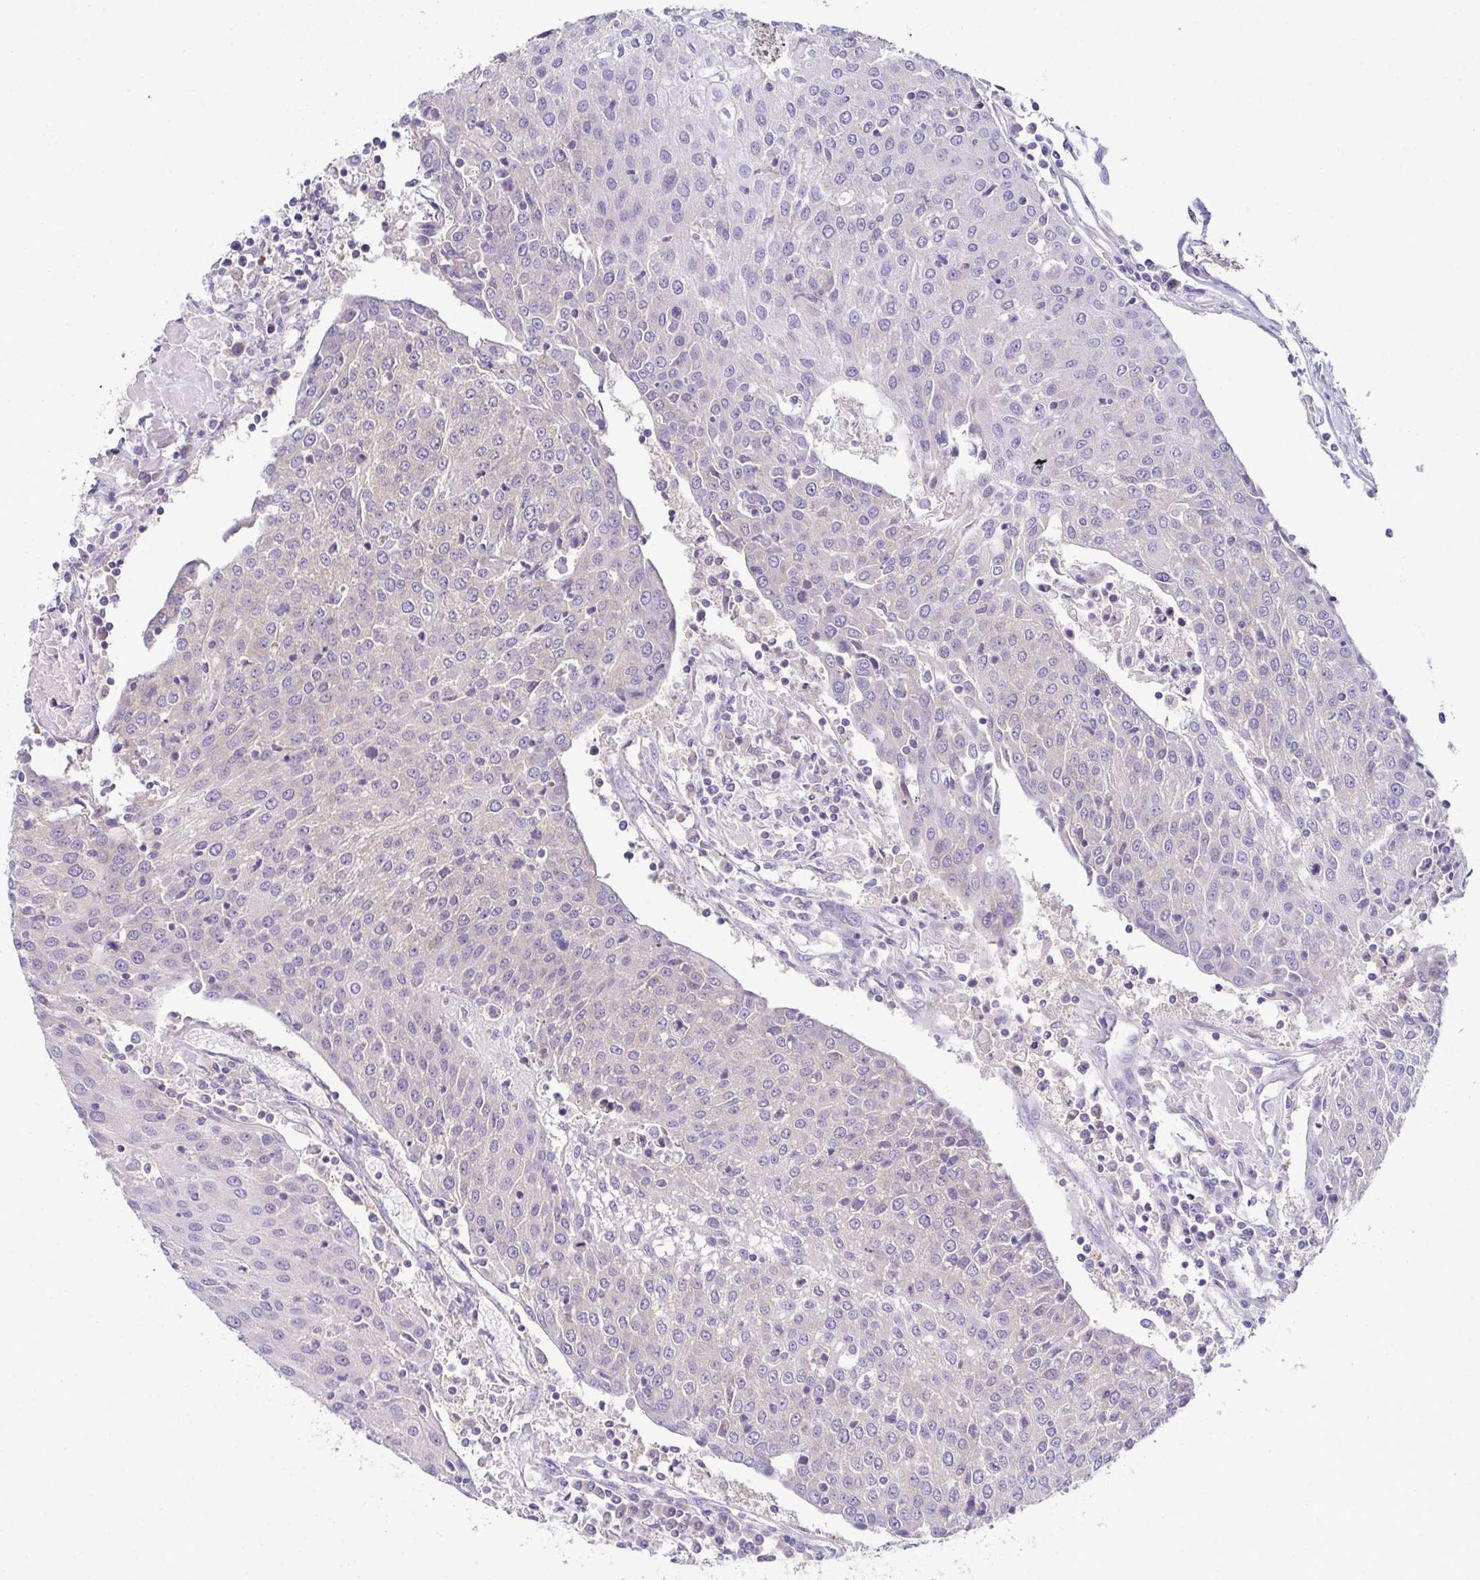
{"staining": {"intensity": "negative", "quantity": "none", "location": "none"}, "tissue": "urothelial cancer", "cell_type": "Tumor cells", "image_type": "cancer", "snomed": [{"axis": "morphology", "description": "Urothelial carcinoma, High grade"}, {"axis": "topography", "description": "Urinary bladder"}], "caption": "A high-resolution image shows IHC staining of urothelial carcinoma (high-grade), which demonstrates no significant staining in tumor cells.", "gene": "CFAP97D1", "patient": {"sex": "female", "age": 85}}